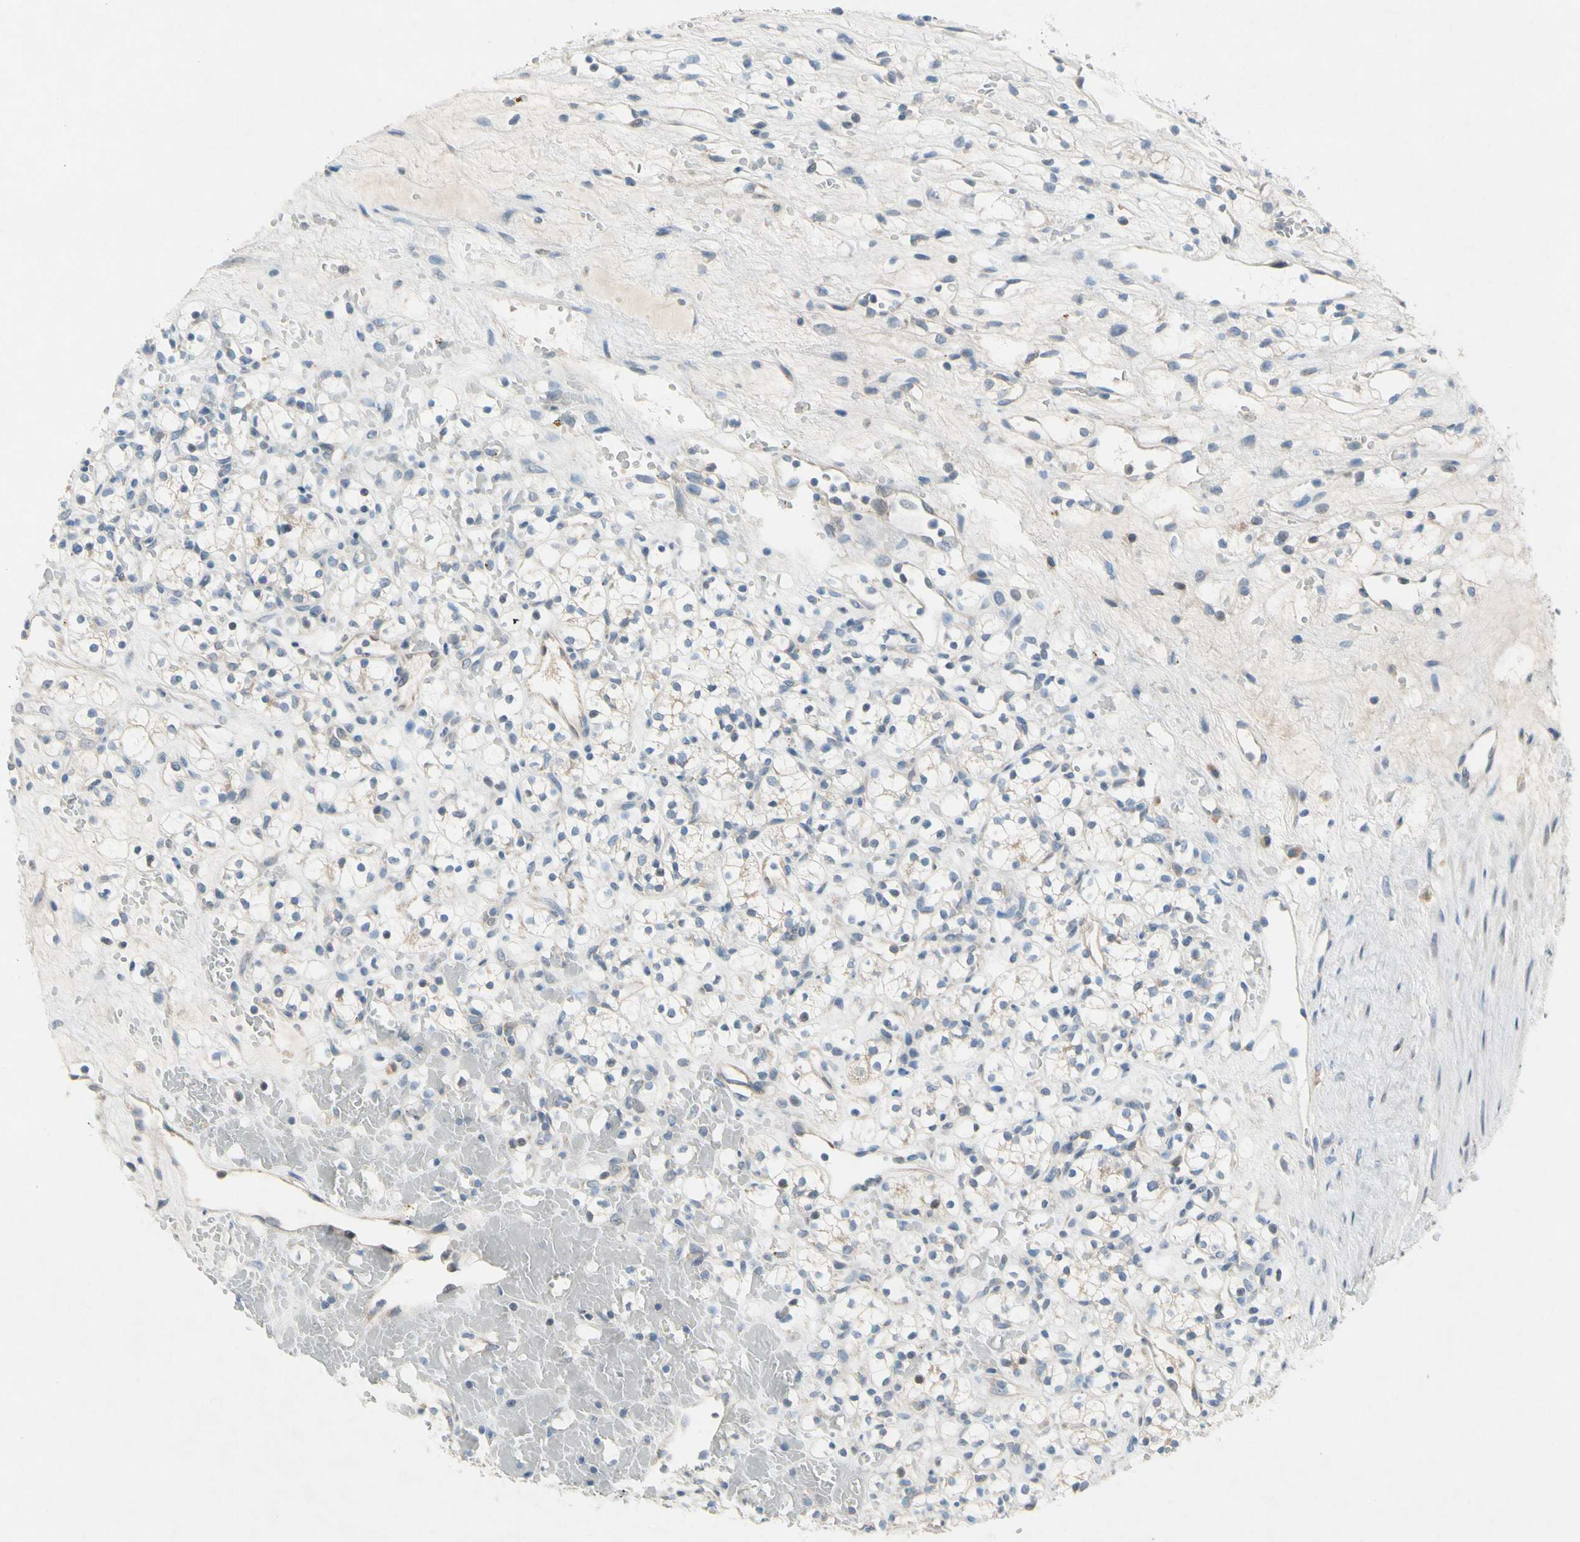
{"staining": {"intensity": "weak", "quantity": "25%-75%", "location": "cytoplasmic/membranous"}, "tissue": "renal cancer", "cell_type": "Tumor cells", "image_type": "cancer", "snomed": [{"axis": "morphology", "description": "Adenocarcinoma, NOS"}, {"axis": "topography", "description": "Kidney"}], "caption": "Approximately 25%-75% of tumor cells in renal cancer demonstrate weak cytoplasmic/membranous protein staining as visualized by brown immunohistochemical staining.", "gene": "PIP5K1B", "patient": {"sex": "female", "age": 60}}